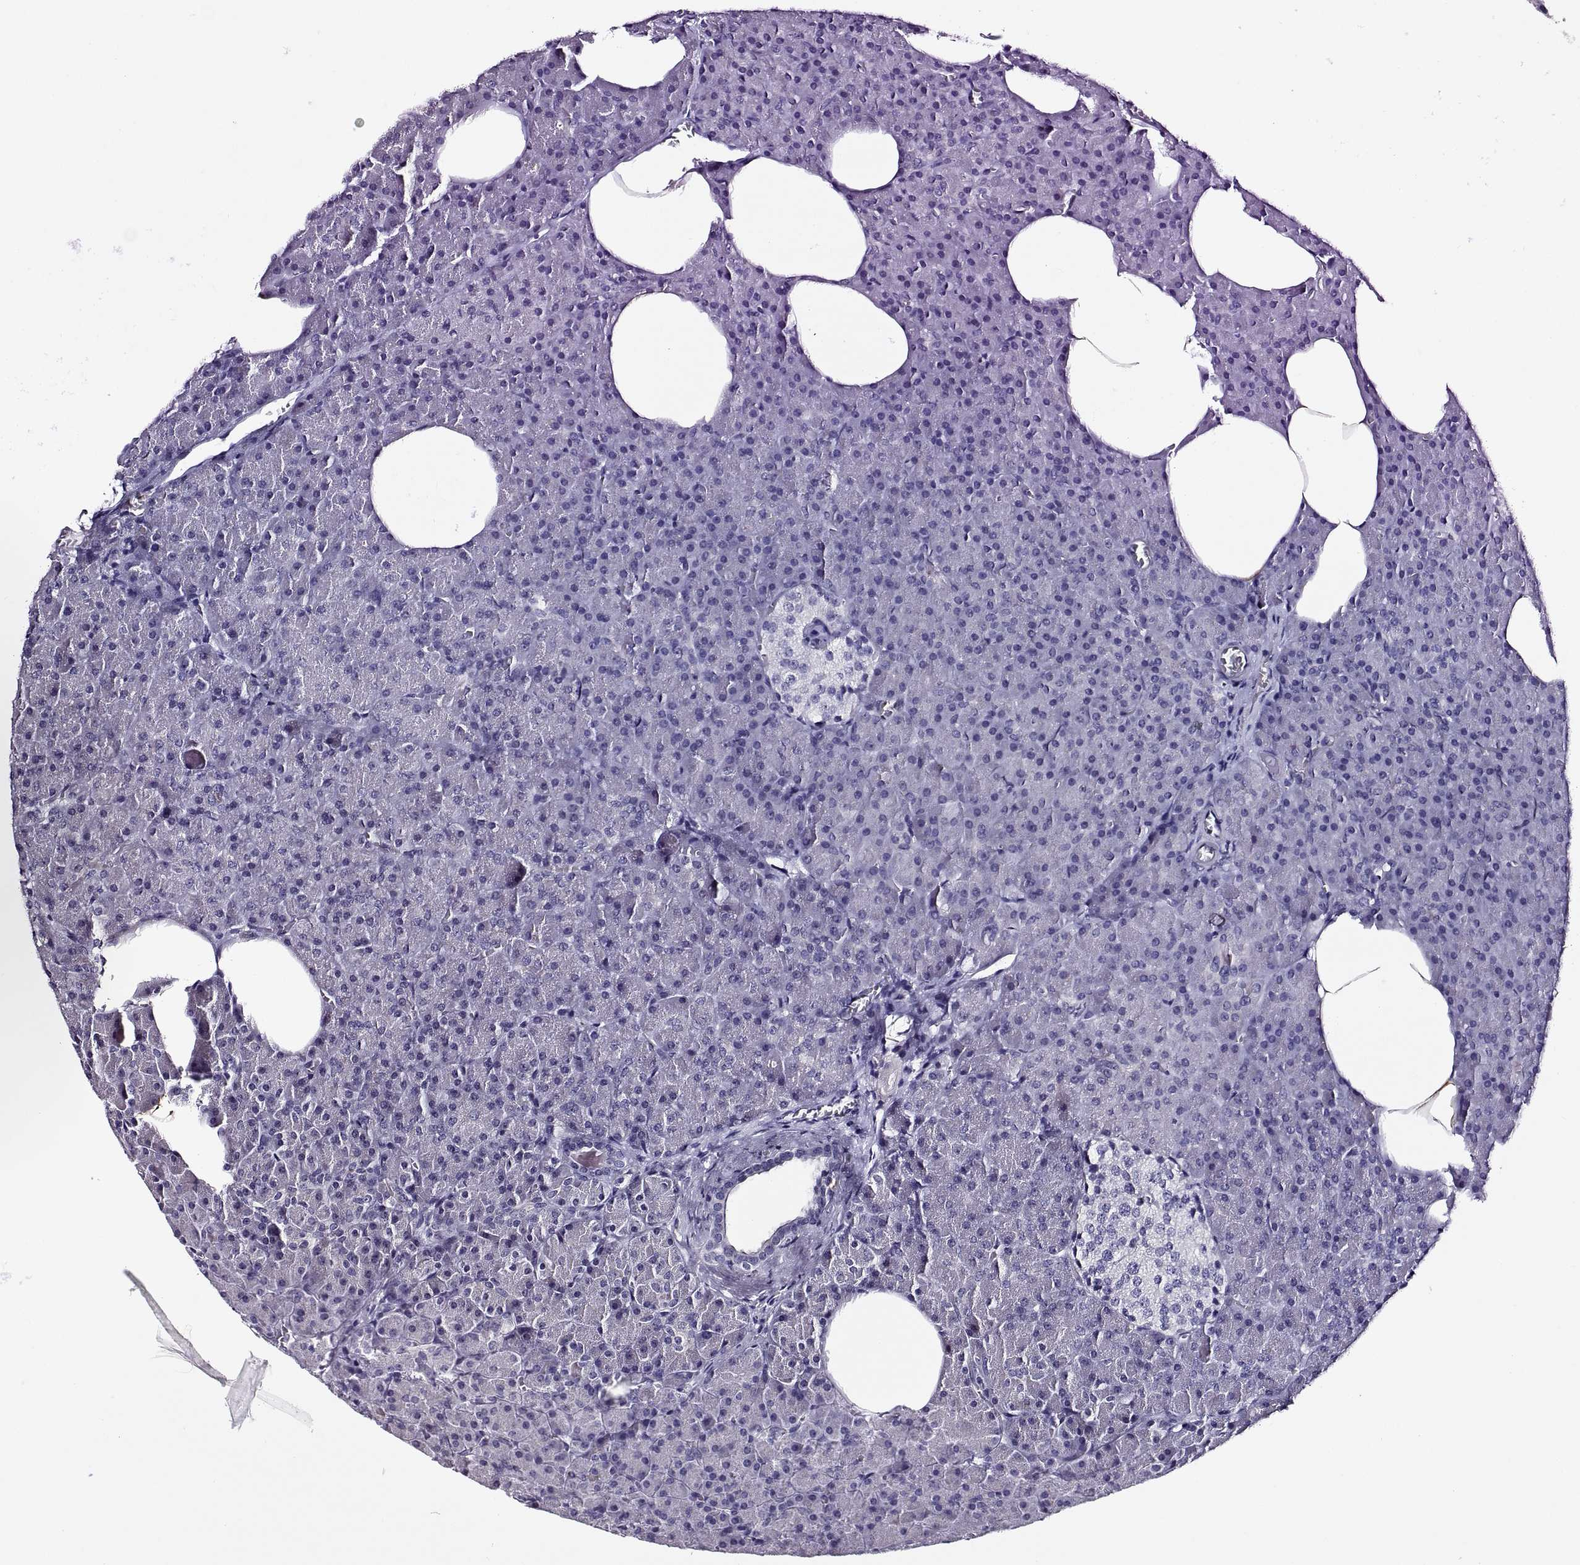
{"staining": {"intensity": "negative", "quantity": "none", "location": "none"}, "tissue": "pancreas", "cell_type": "Exocrine glandular cells", "image_type": "normal", "snomed": [{"axis": "morphology", "description": "Normal tissue, NOS"}, {"axis": "topography", "description": "Pancreas"}], "caption": "Immunohistochemistry histopathology image of benign pancreas: pancreas stained with DAB reveals no significant protein expression in exocrine glandular cells.", "gene": "VSX2", "patient": {"sex": "female", "age": 45}}